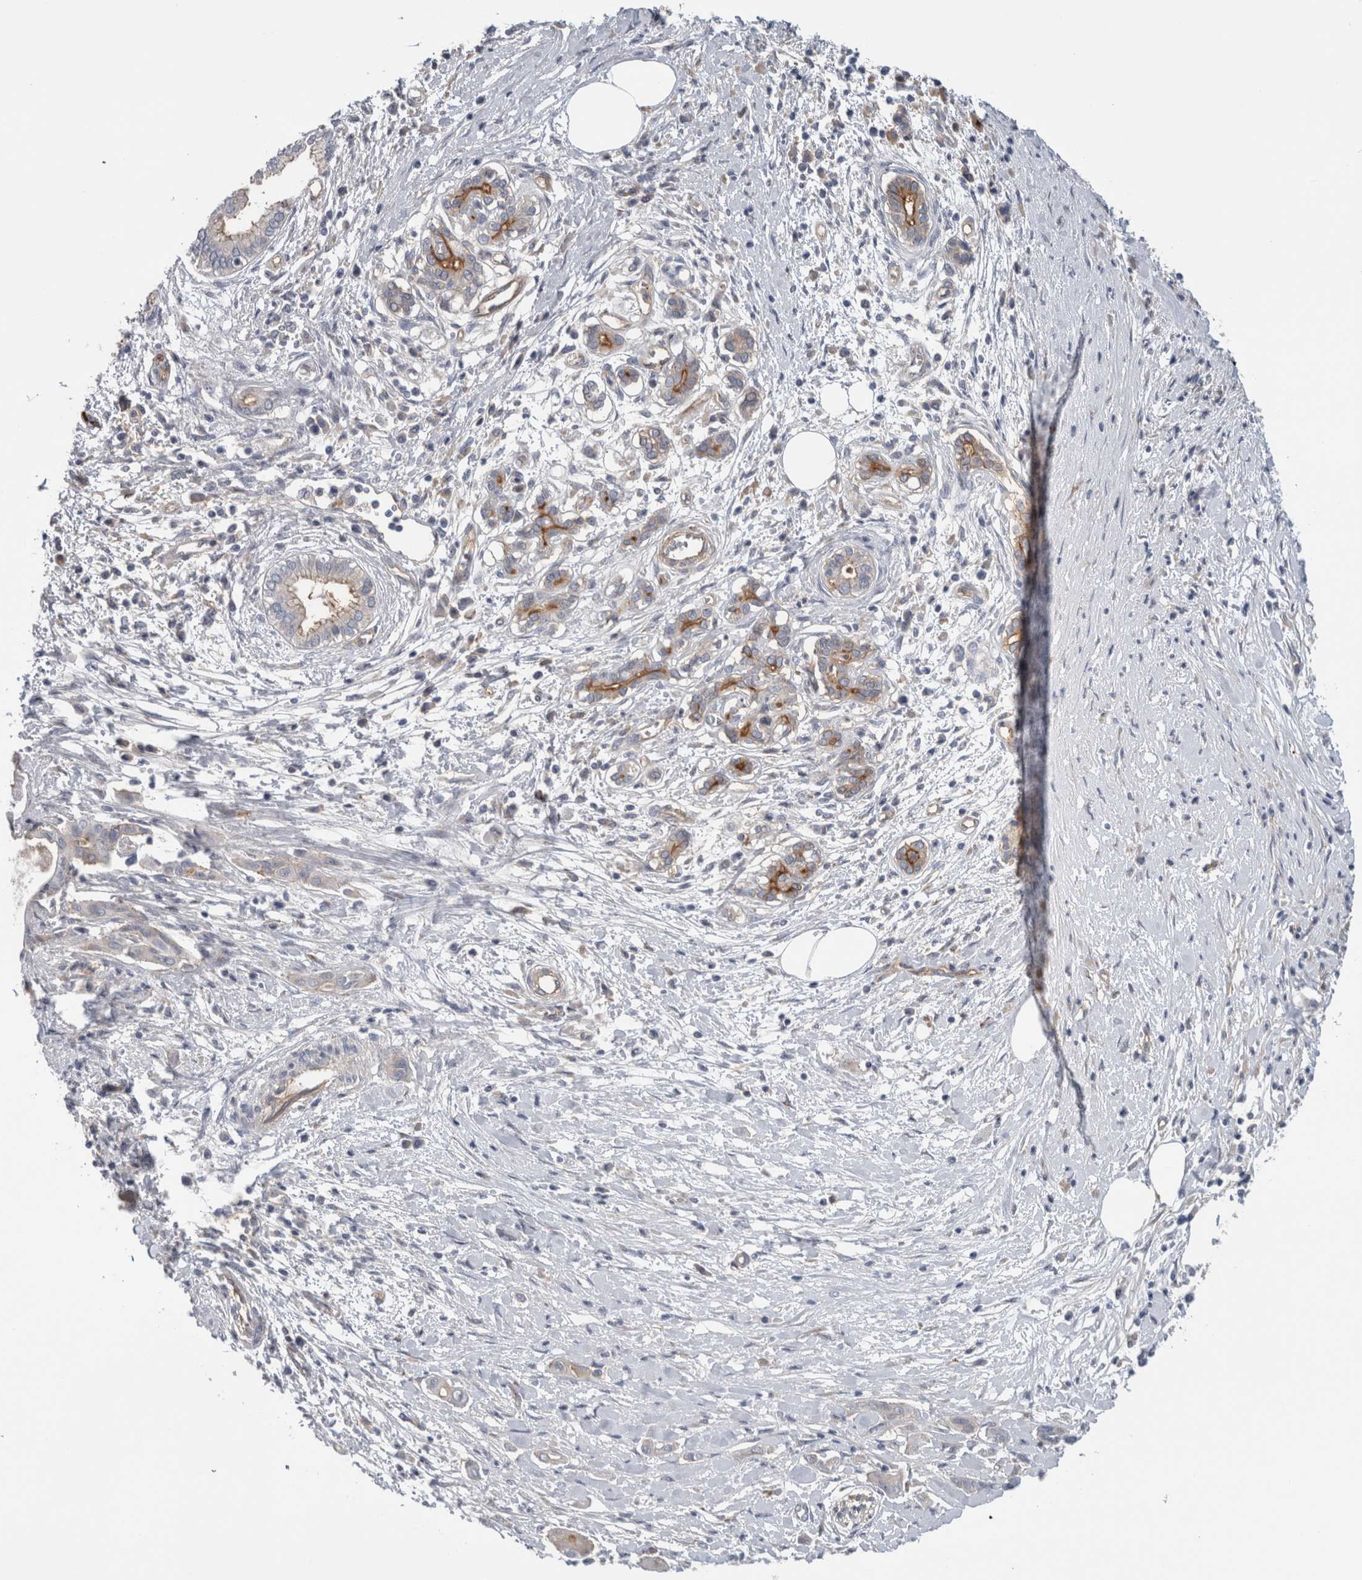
{"staining": {"intensity": "negative", "quantity": "none", "location": "none"}, "tissue": "pancreatic cancer", "cell_type": "Tumor cells", "image_type": "cancer", "snomed": [{"axis": "morphology", "description": "Adenocarcinoma, NOS"}, {"axis": "topography", "description": "Pancreas"}], "caption": "DAB immunohistochemical staining of human pancreatic cancer reveals no significant positivity in tumor cells.", "gene": "CD59", "patient": {"sex": "male", "age": 58}}